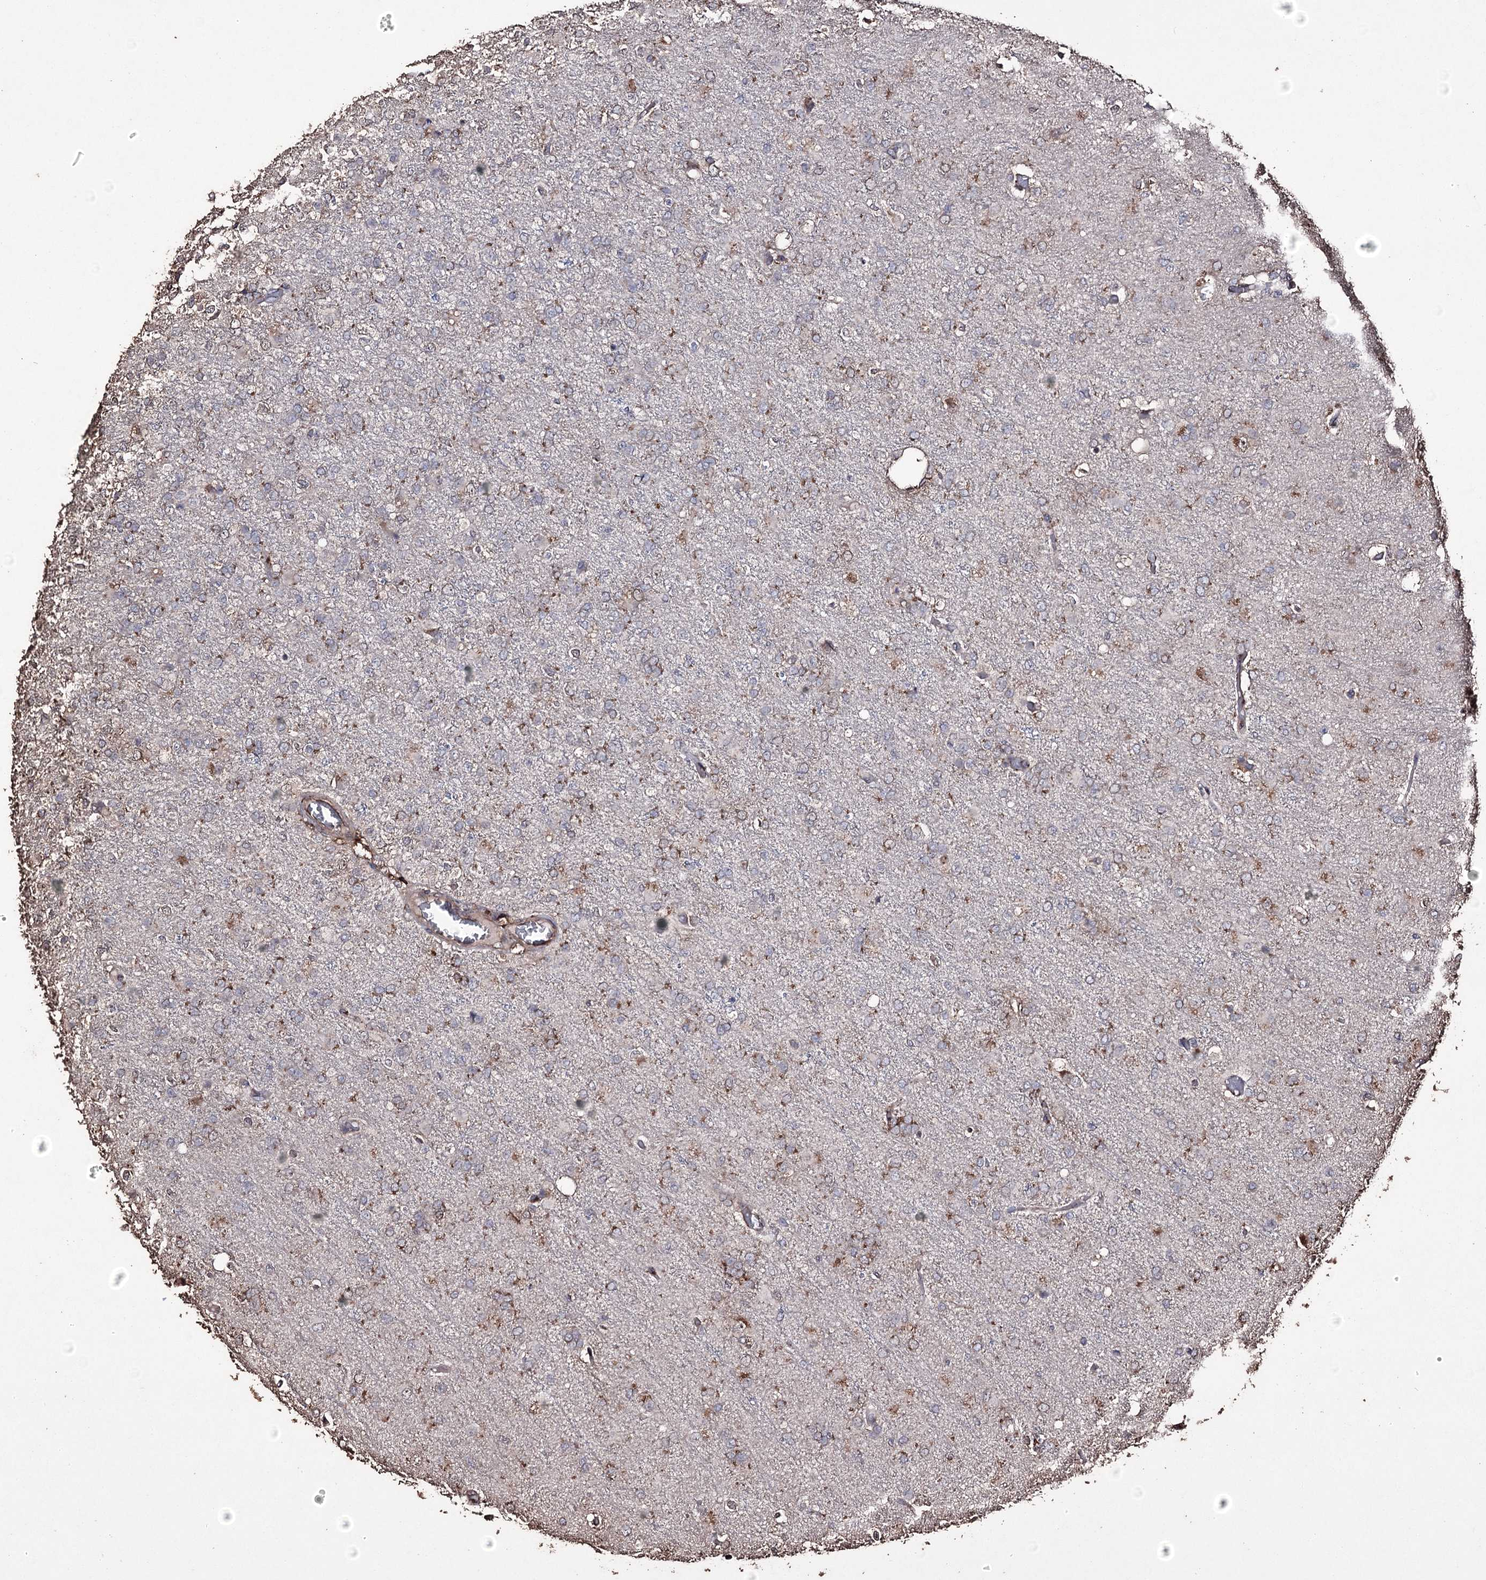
{"staining": {"intensity": "moderate", "quantity": "<25%", "location": "cytoplasmic/membranous"}, "tissue": "glioma", "cell_type": "Tumor cells", "image_type": "cancer", "snomed": [{"axis": "morphology", "description": "Glioma, malignant, High grade"}, {"axis": "topography", "description": "Brain"}], "caption": "Brown immunohistochemical staining in glioma displays moderate cytoplasmic/membranous staining in about <25% of tumor cells.", "gene": "ZNF662", "patient": {"sex": "female", "age": 74}}